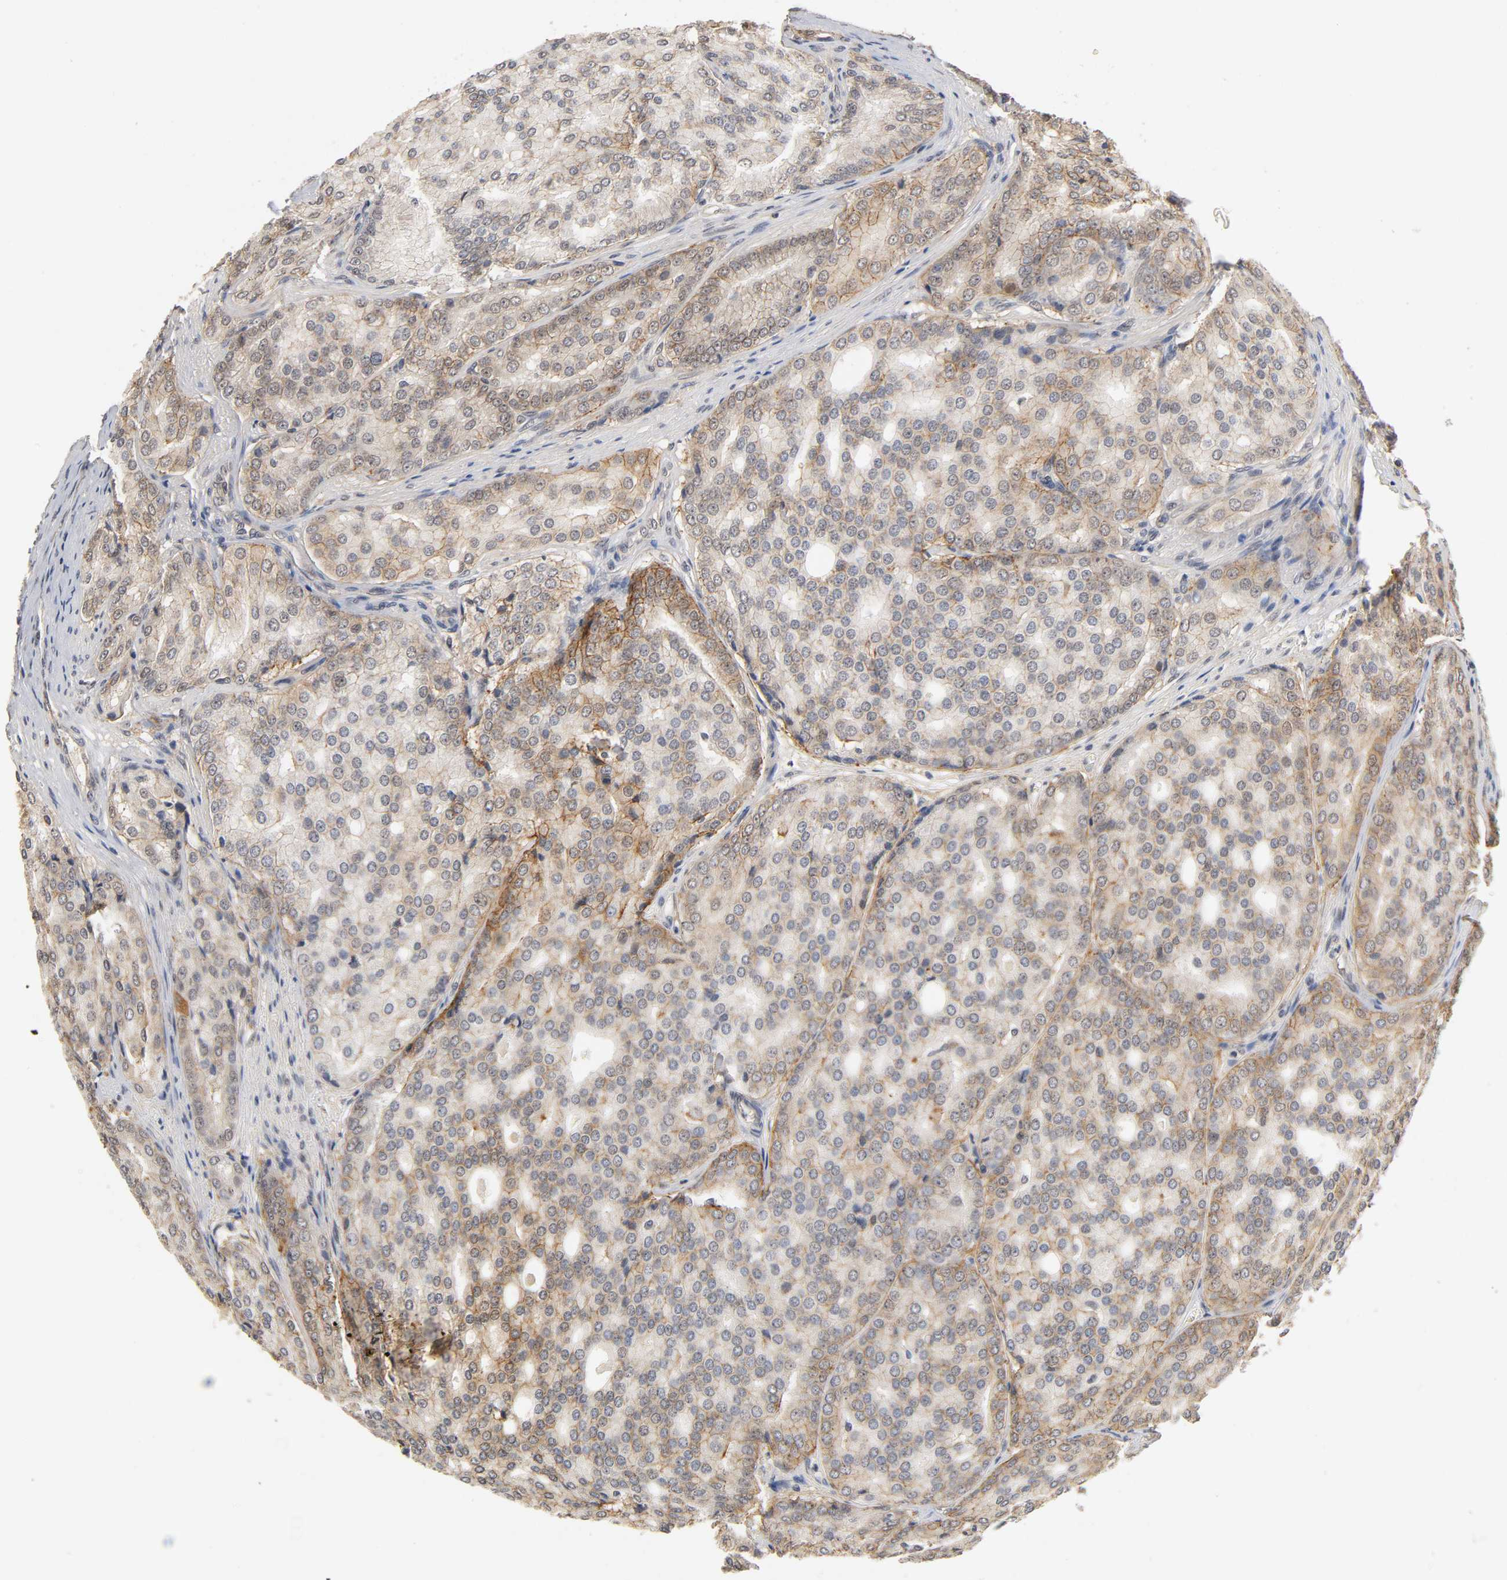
{"staining": {"intensity": "moderate", "quantity": ">75%", "location": "cytoplasmic/membranous,nuclear"}, "tissue": "prostate cancer", "cell_type": "Tumor cells", "image_type": "cancer", "snomed": [{"axis": "morphology", "description": "Adenocarcinoma, High grade"}, {"axis": "topography", "description": "Prostate"}], "caption": "Moderate cytoplasmic/membranous and nuclear staining for a protein is appreciated in approximately >75% of tumor cells of prostate cancer using immunohistochemistry.", "gene": "HTR1E", "patient": {"sex": "male", "age": 64}}